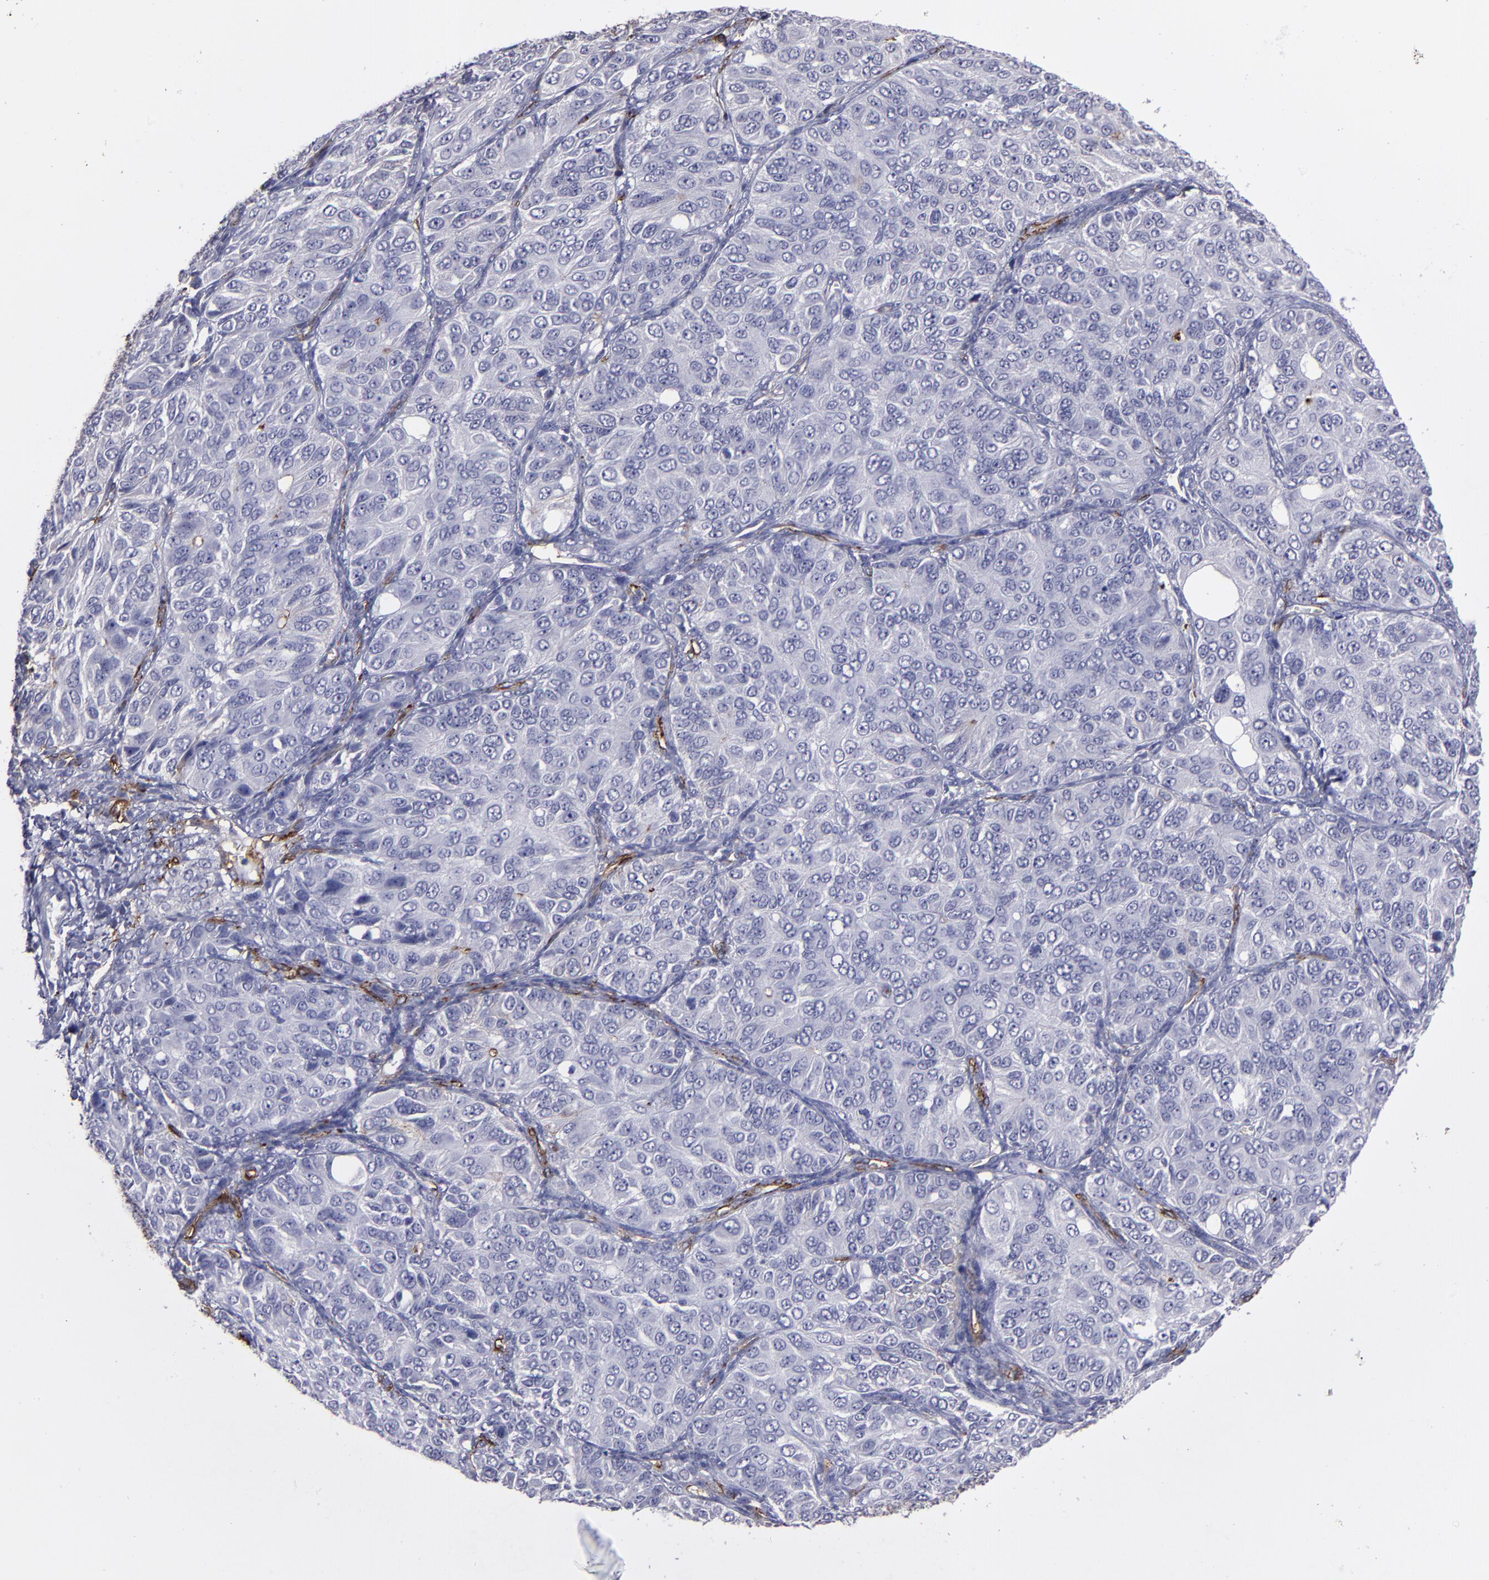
{"staining": {"intensity": "negative", "quantity": "none", "location": "none"}, "tissue": "ovarian cancer", "cell_type": "Tumor cells", "image_type": "cancer", "snomed": [{"axis": "morphology", "description": "Carcinoma, endometroid"}, {"axis": "topography", "description": "Ovary"}], "caption": "Tumor cells are negative for brown protein staining in endometroid carcinoma (ovarian). (DAB IHC, high magnification).", "gene": "CD36", "patient": {"sex": "female", "age": 51}}